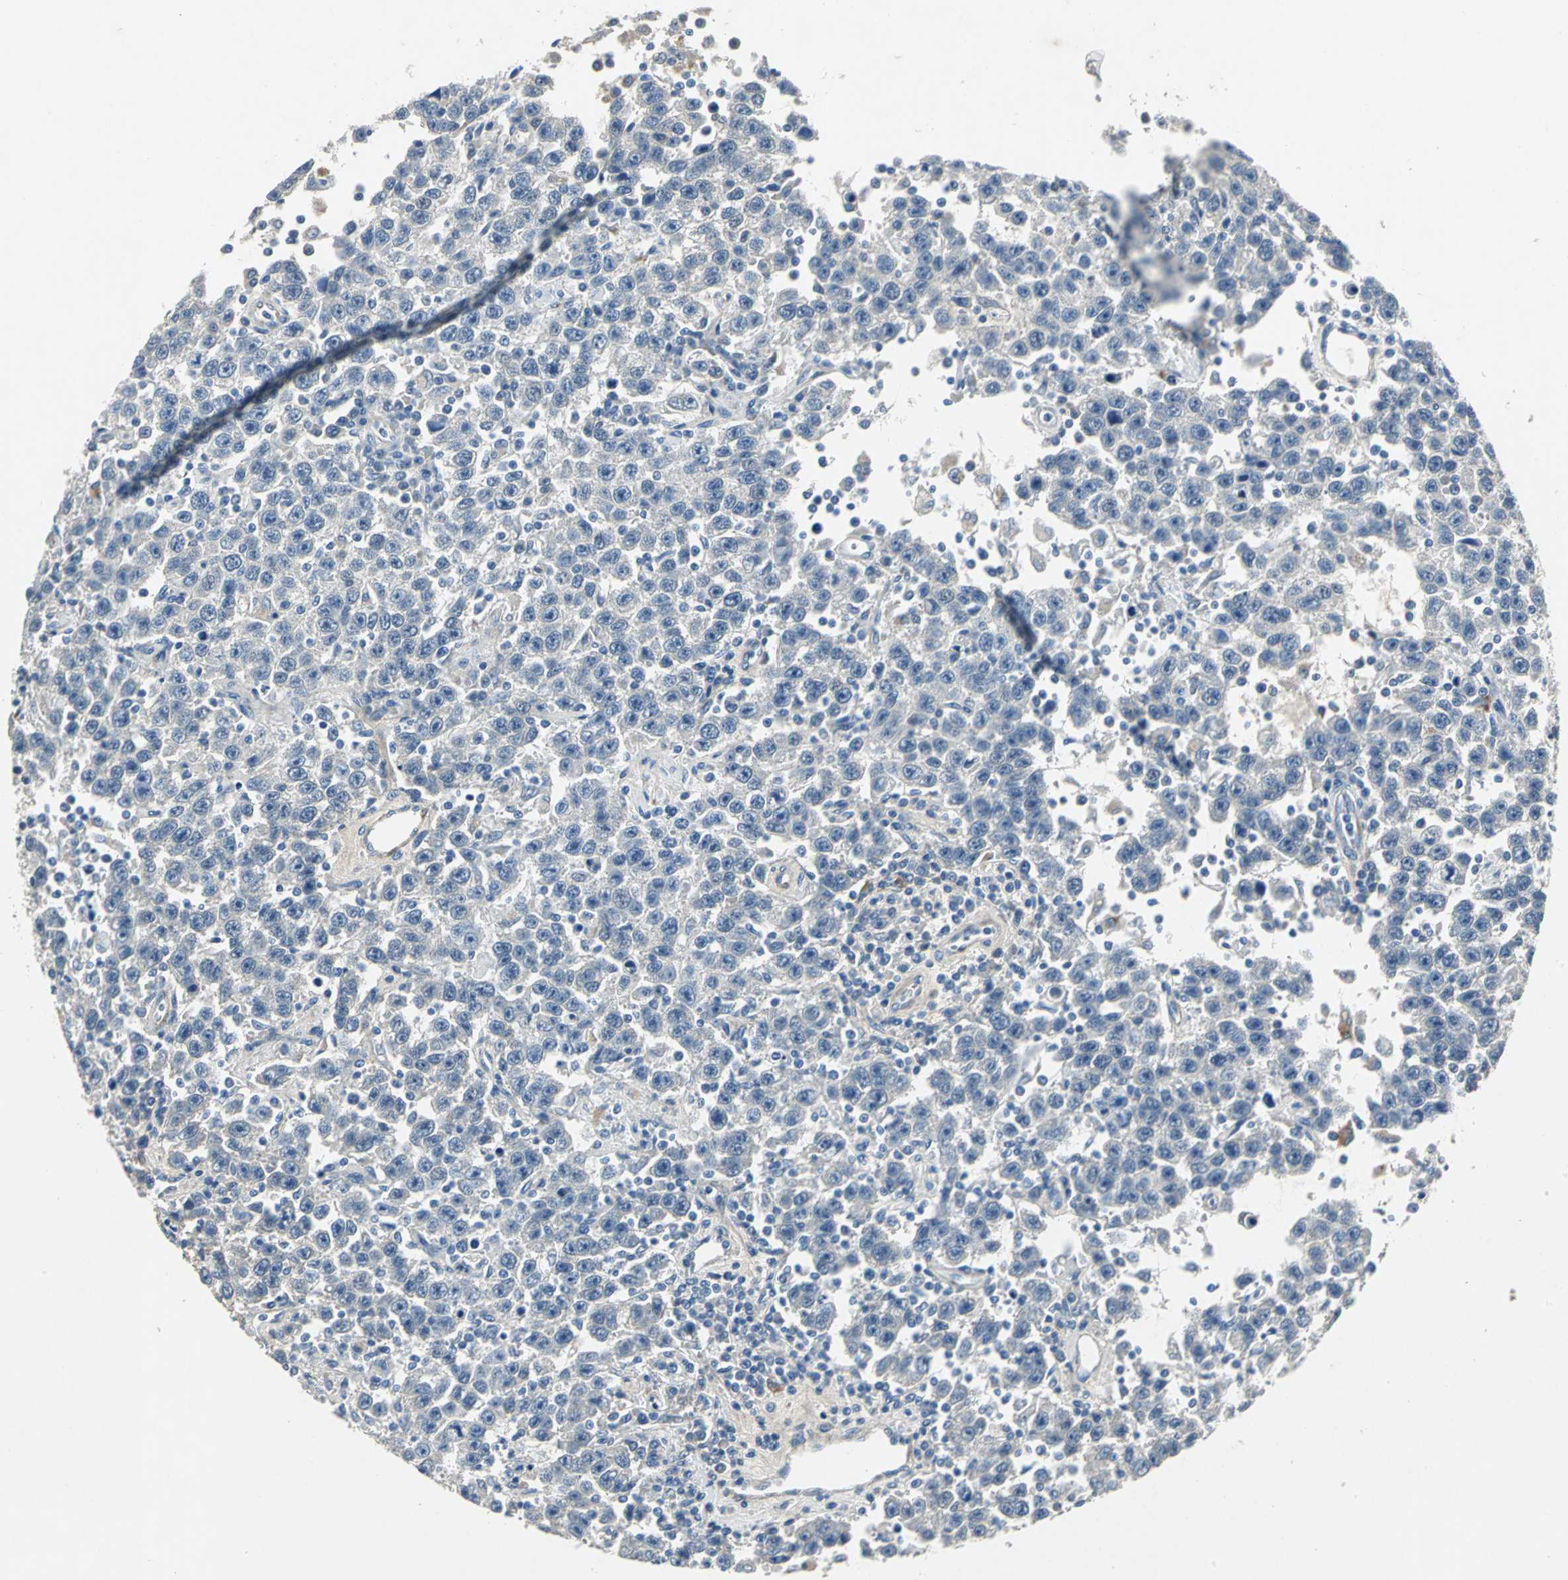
{"staining": {"intensity": "negative", "quantity": "none", "location": "none"}, "tissue": "testis cancer", "cell_type": "Tumor cells", "image_type": "cancer", "snomed": [{"axis": "morphology", "description": "Seminoma, NOS"}, {"axis": "topography", "description": "Testis"}], "caption": "The immunohistochemistry (IHC) histopathology image has no significant expression in tumor cells of testis cancer (seminoma) tissue.", "gene": "EFNB3", "patient": {"sex": "male", "age": 41}}